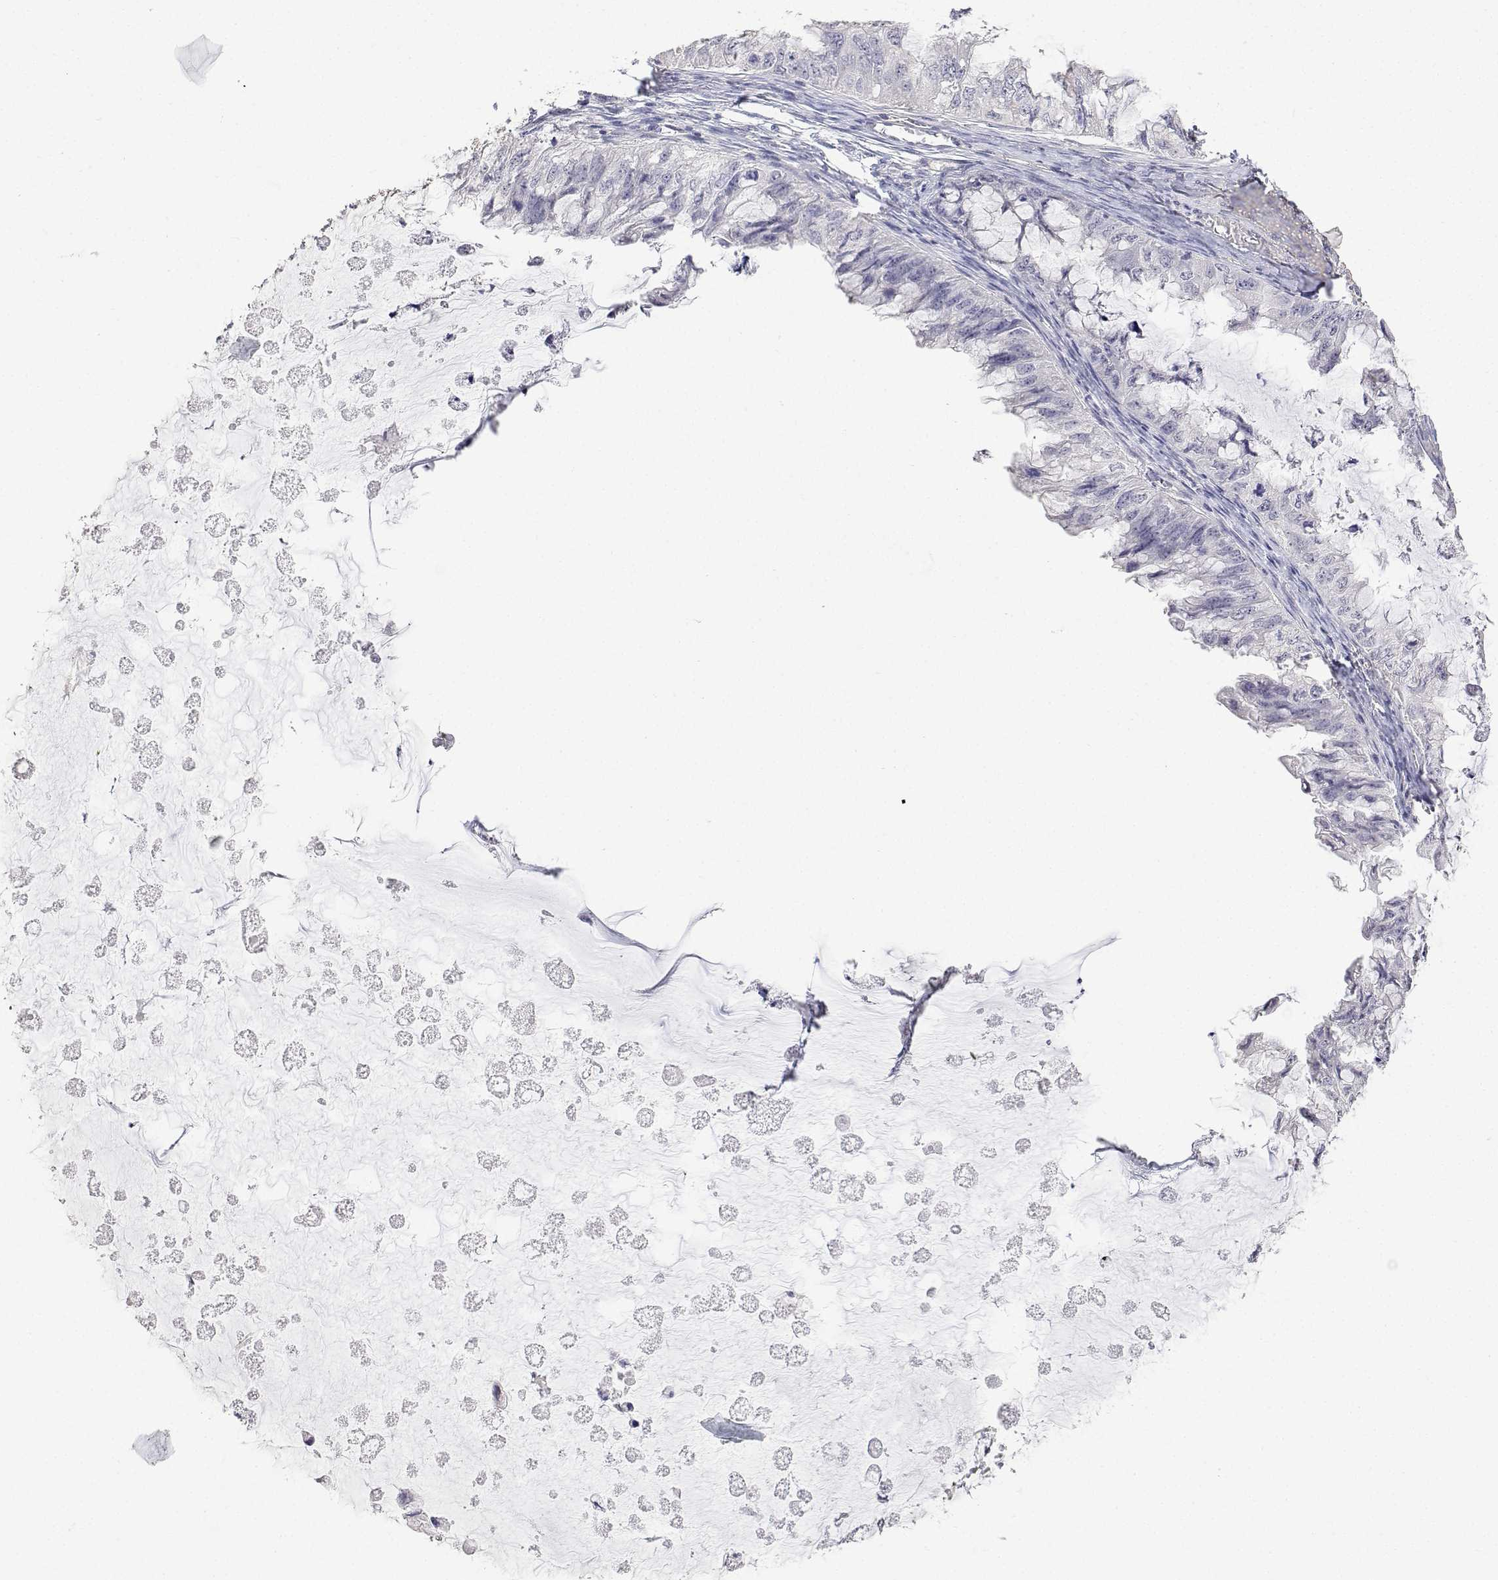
{"staining": {"intensity": "negative", "quantity": "none", "location": "none"}, "tissue": "ovarian cancer", "cell_type": "Tumor cells", "image_type": "cancer", "snomed": [{"axis": "morphology", "description": "Cystadenocarcinoma, mucinous, NOS"}, {"axis": "topography", "description": "Ovary"}], "caption": "Tumor cells are negative for protein expression in human ovarian cancer.", "gene": "PLCB1", "patient": {"sex": "female", "age": 72}}